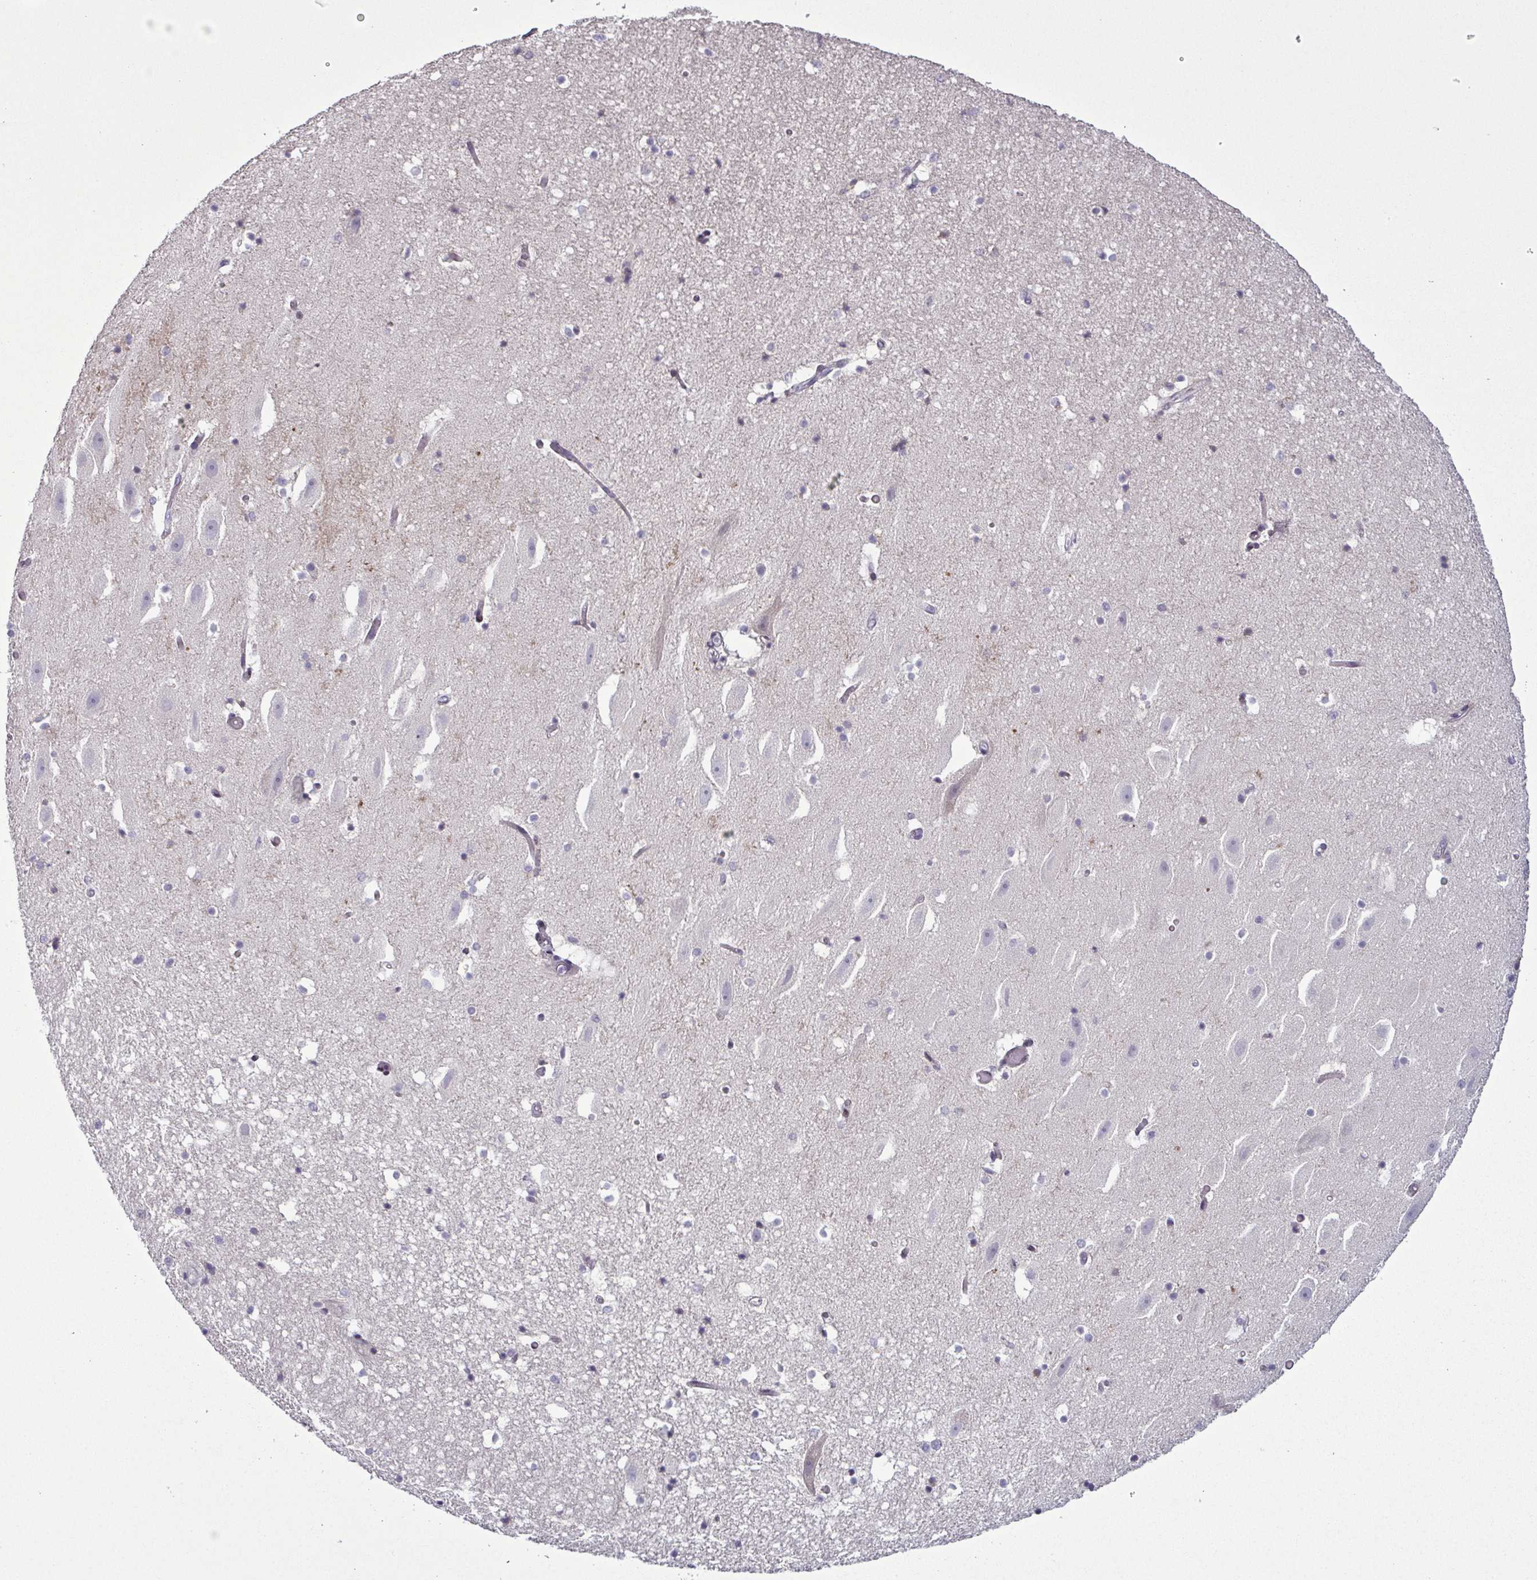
{"staining": {"intensity": "negative", "quantity": "none", "location": "none"}, "tissue": "hippocampus", "cell_type": "Glial cells", "image_type": "normal", "snomed": [{"axis": "morphology", "description": "Normal tissue, NOS"}, {"axis": "topography", "description": "Hippocampus"}], "caption": "The immunohistochemistry micrograph has no significant positivity in glial cells of hippocampus. The staining was performed using DAB to visualize the protein expression in brown, while the nuclei were stained in blue with hematoxylin (Magnification: 20x).", "gene": "ODF1", "patient": {"sex": "male", "age": 26}}